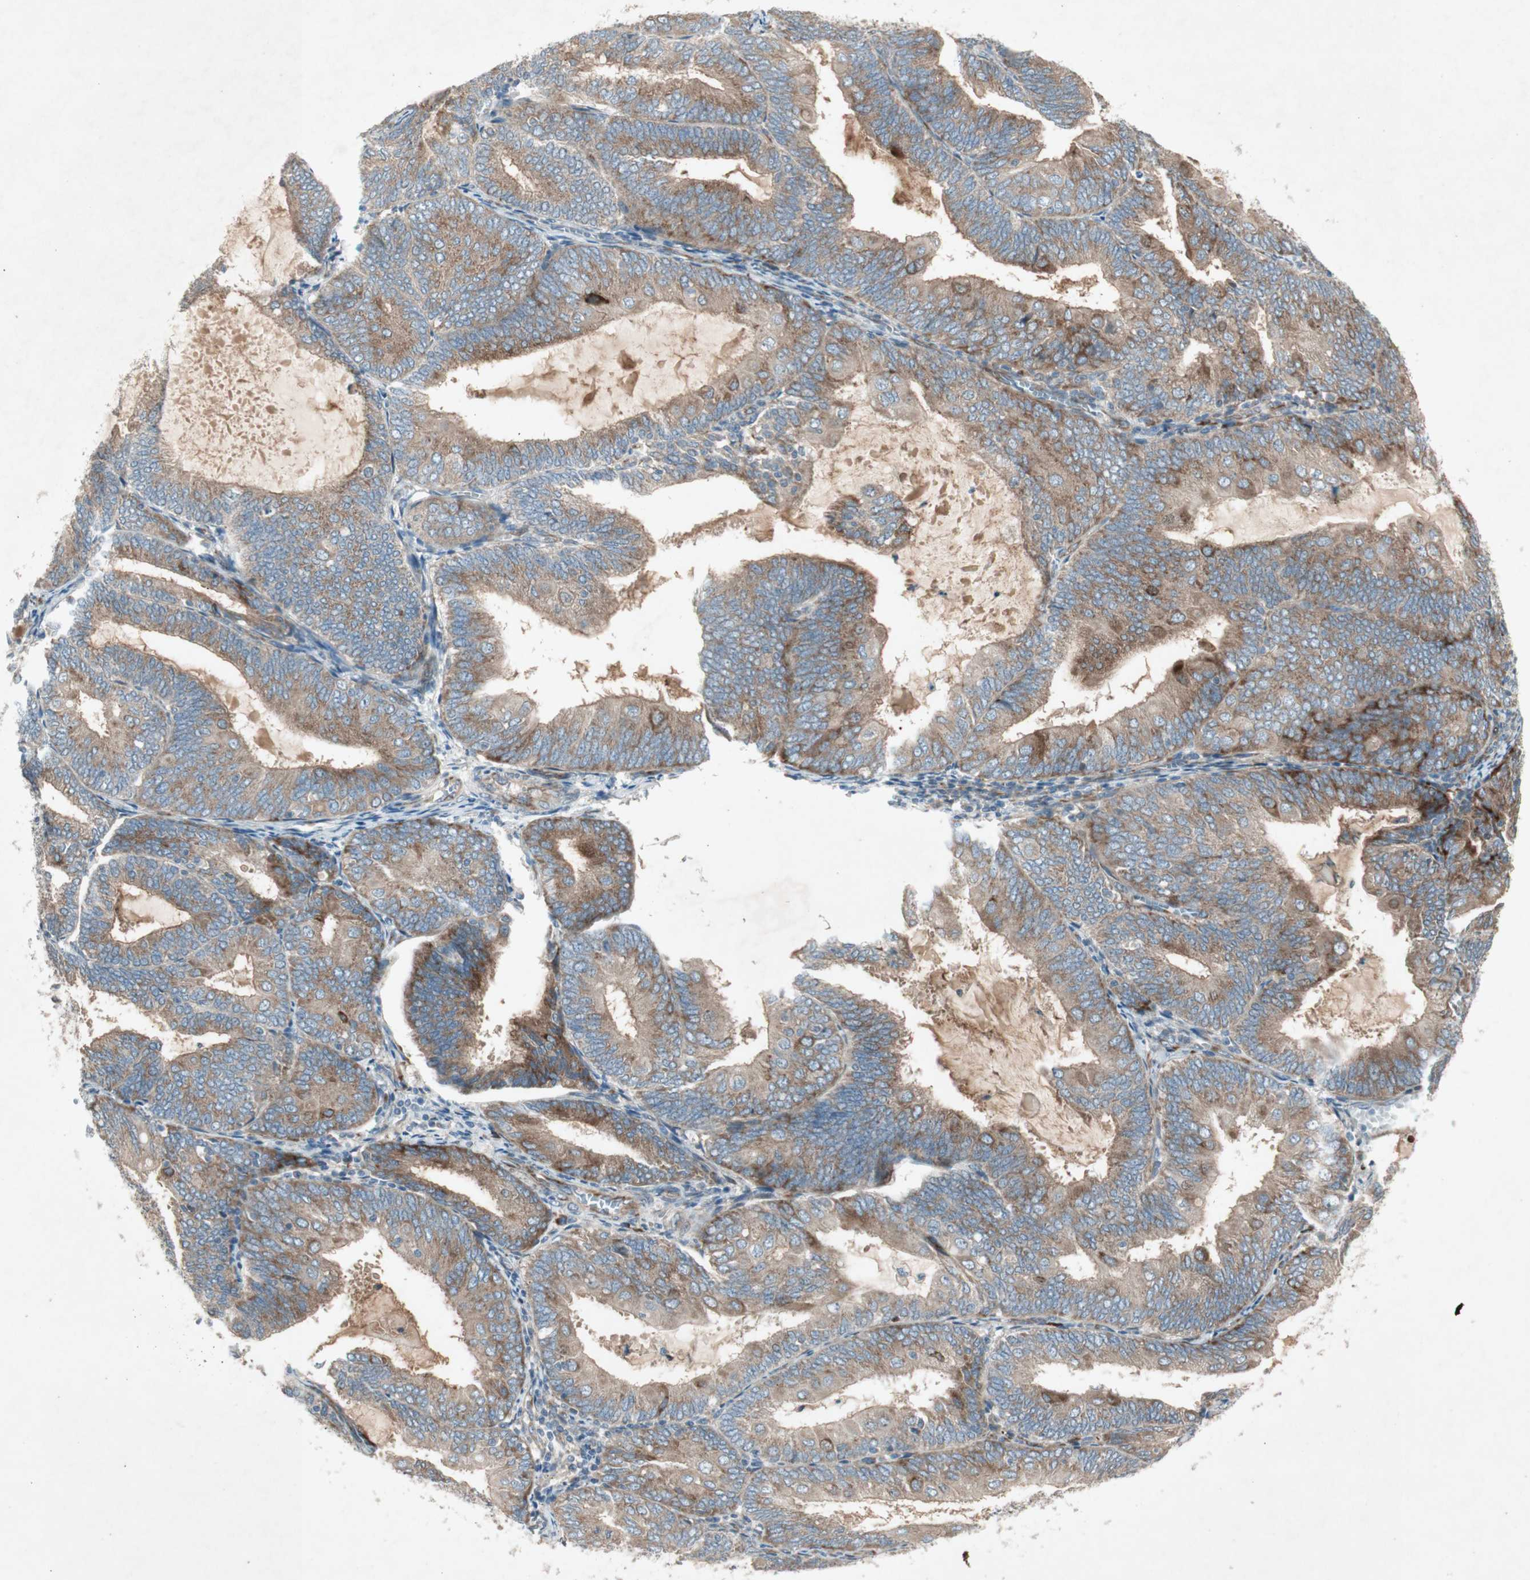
{"staining": {"intensity": "moderate", "quantity": ">75%", "location": "cytoplasmic/membranous"}, "tissue": "endometrial cancer", "cell_type": "Tumor cells", "image_type": "cancer", "snomed": [{"axis": "morphology", "description": "Adenocarcinoma, NOS"}, {"axis": "topography", "description": "Endometrium"}], "caption": "Protein analysis of adenocarcinoma (endometrial) tissue reveals moderate cytoplasmic/membranous staining in about >75% of tumor cells. (DAB IHC, brown staining for protein, blue staining for nuclei).", "gene": "APOO", "patient": {"sex": "female", "age": 81}}